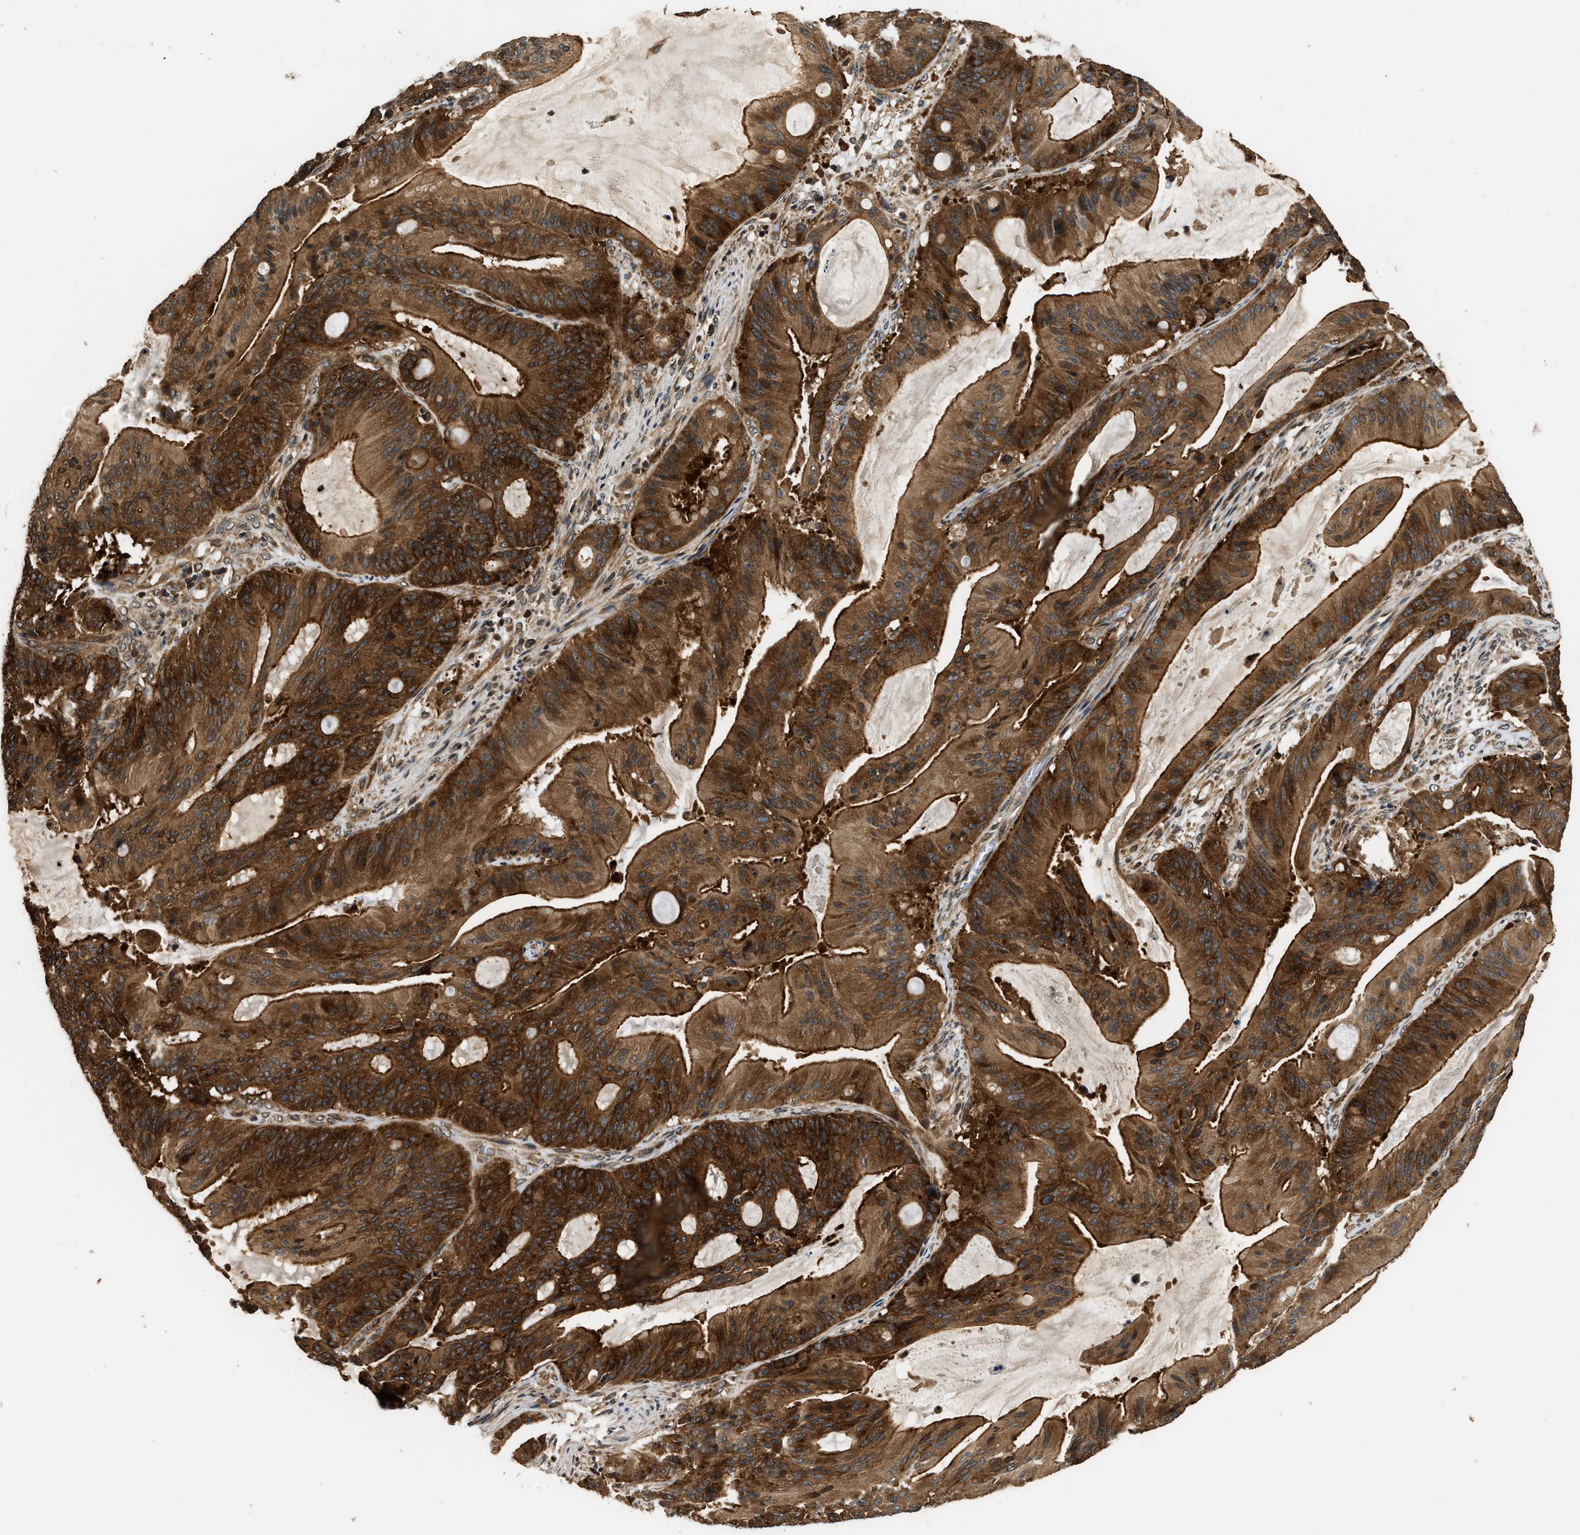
{"staining": {"intensity": "strong", "quantity": ">75%", "location": "cytoplasmic/membranous"}, "tissue": "liver cancer", "cell_type": "Tumor cells", "image_type": "cancer", "snomed": [{"axis": "morphology", "description": "Normal tissue, NOS"}, {"axis": "morphology", "description": "Cholangiocarcinoma"}, {"axis": "topography", "description": "Liver"}, {"axis": "topography", "description": "Peripheral nerve tissue"}], "caption": "Liver cancer (cholangiocarcinoma) stained for a protein displays strong cytoplasmic/membranous positivity in tumor cells.", "gene": "DNAJC2", "patient": {"sex": "female", "age": 73}}